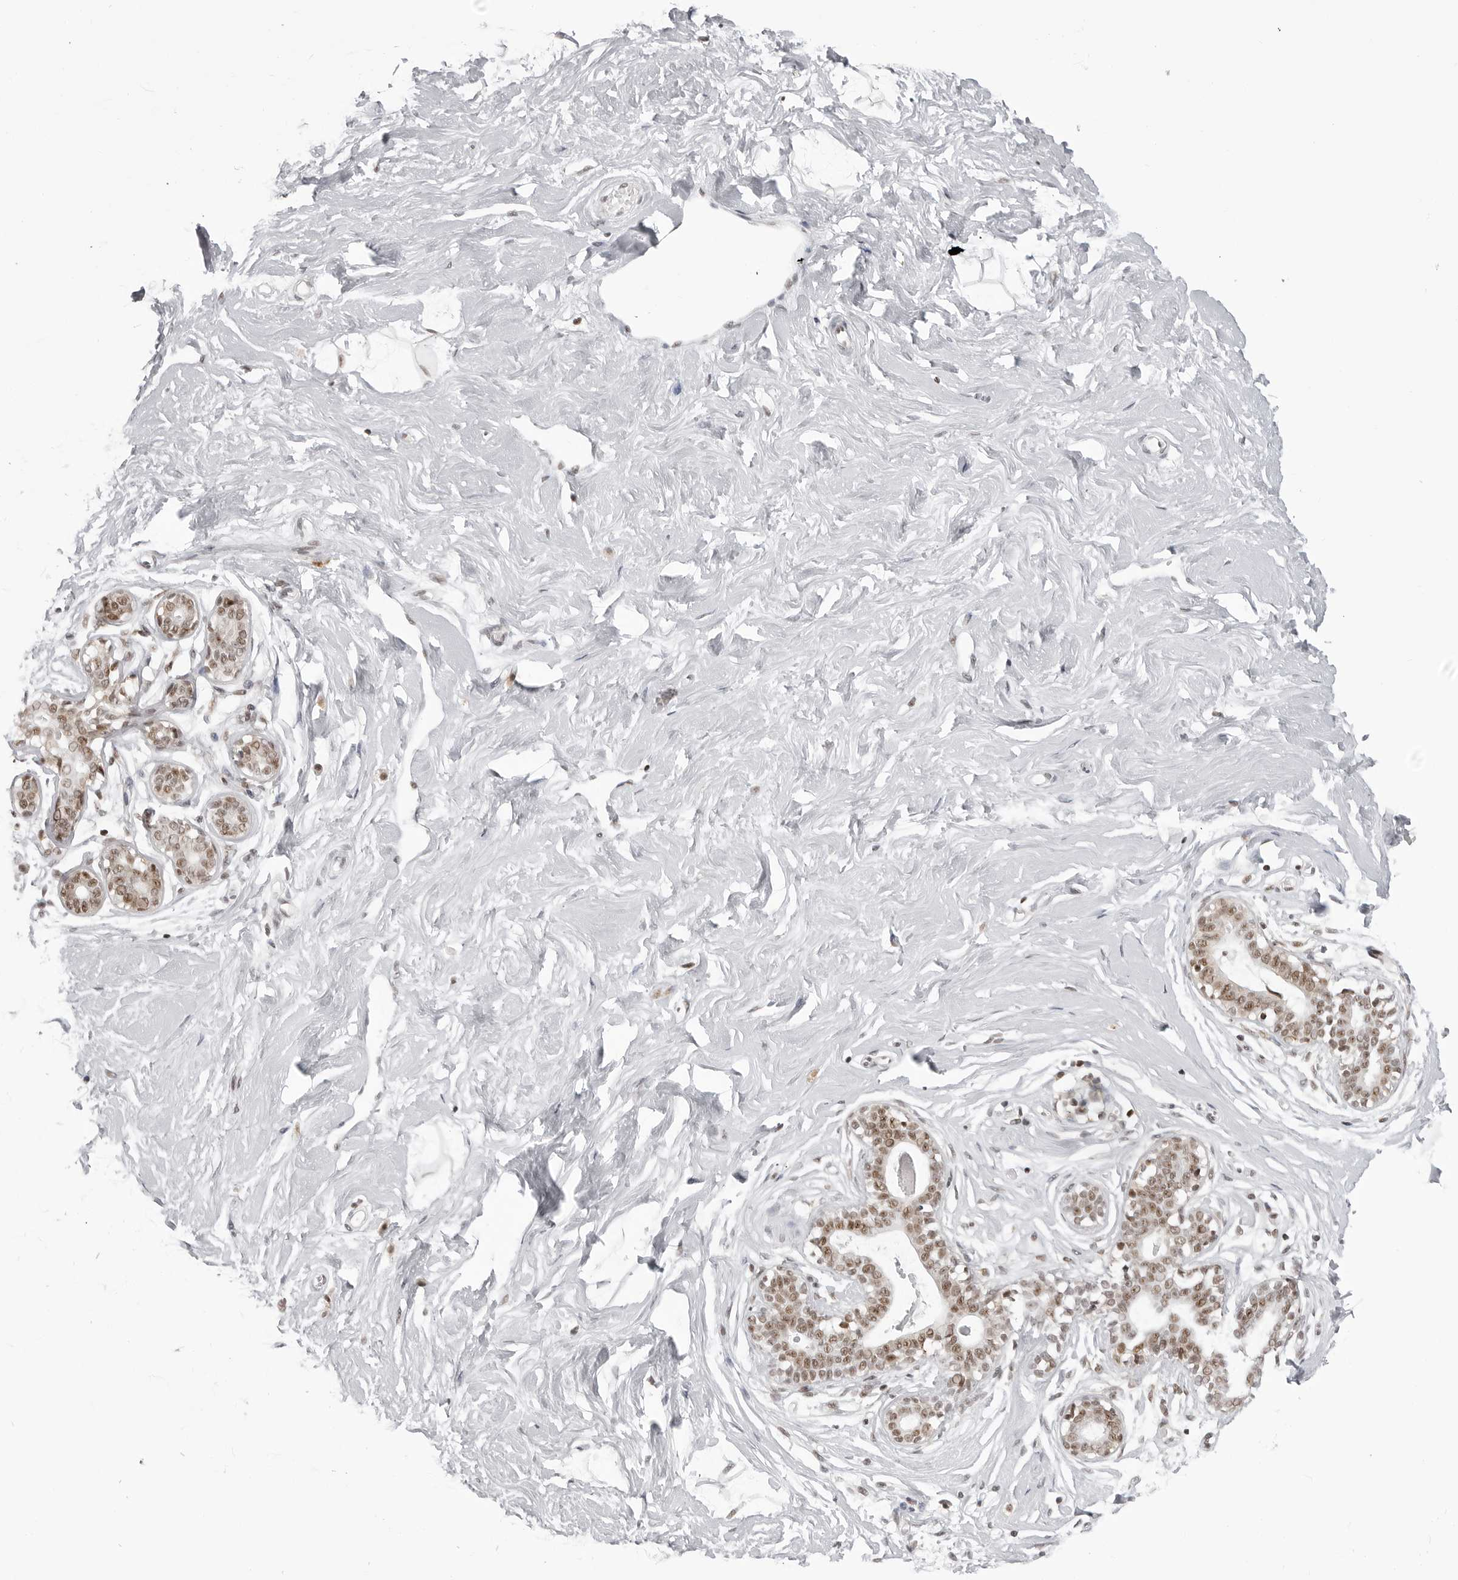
{"staining": {"intensity": "weak", "quantity": "25%-75%", "location": "nuclear"}, "tissue": "breast", "cell_type": "Adipocytes", "image_type": "normal", "snomed": [{"axis": "morphology", "description": "Normal tissue, NOS"}, {"axis": "morphology", "description": "Adenoma, NOS"}, {"axis": "topography", "description": "Breast"}], "caption": "Protein expression analysis of benign breast demonstrates weak nuclear expression in approximately 25%-75% of adipocytes.", "gene": "WRAP53", "patient": {"sex": "female", "age": 23}}